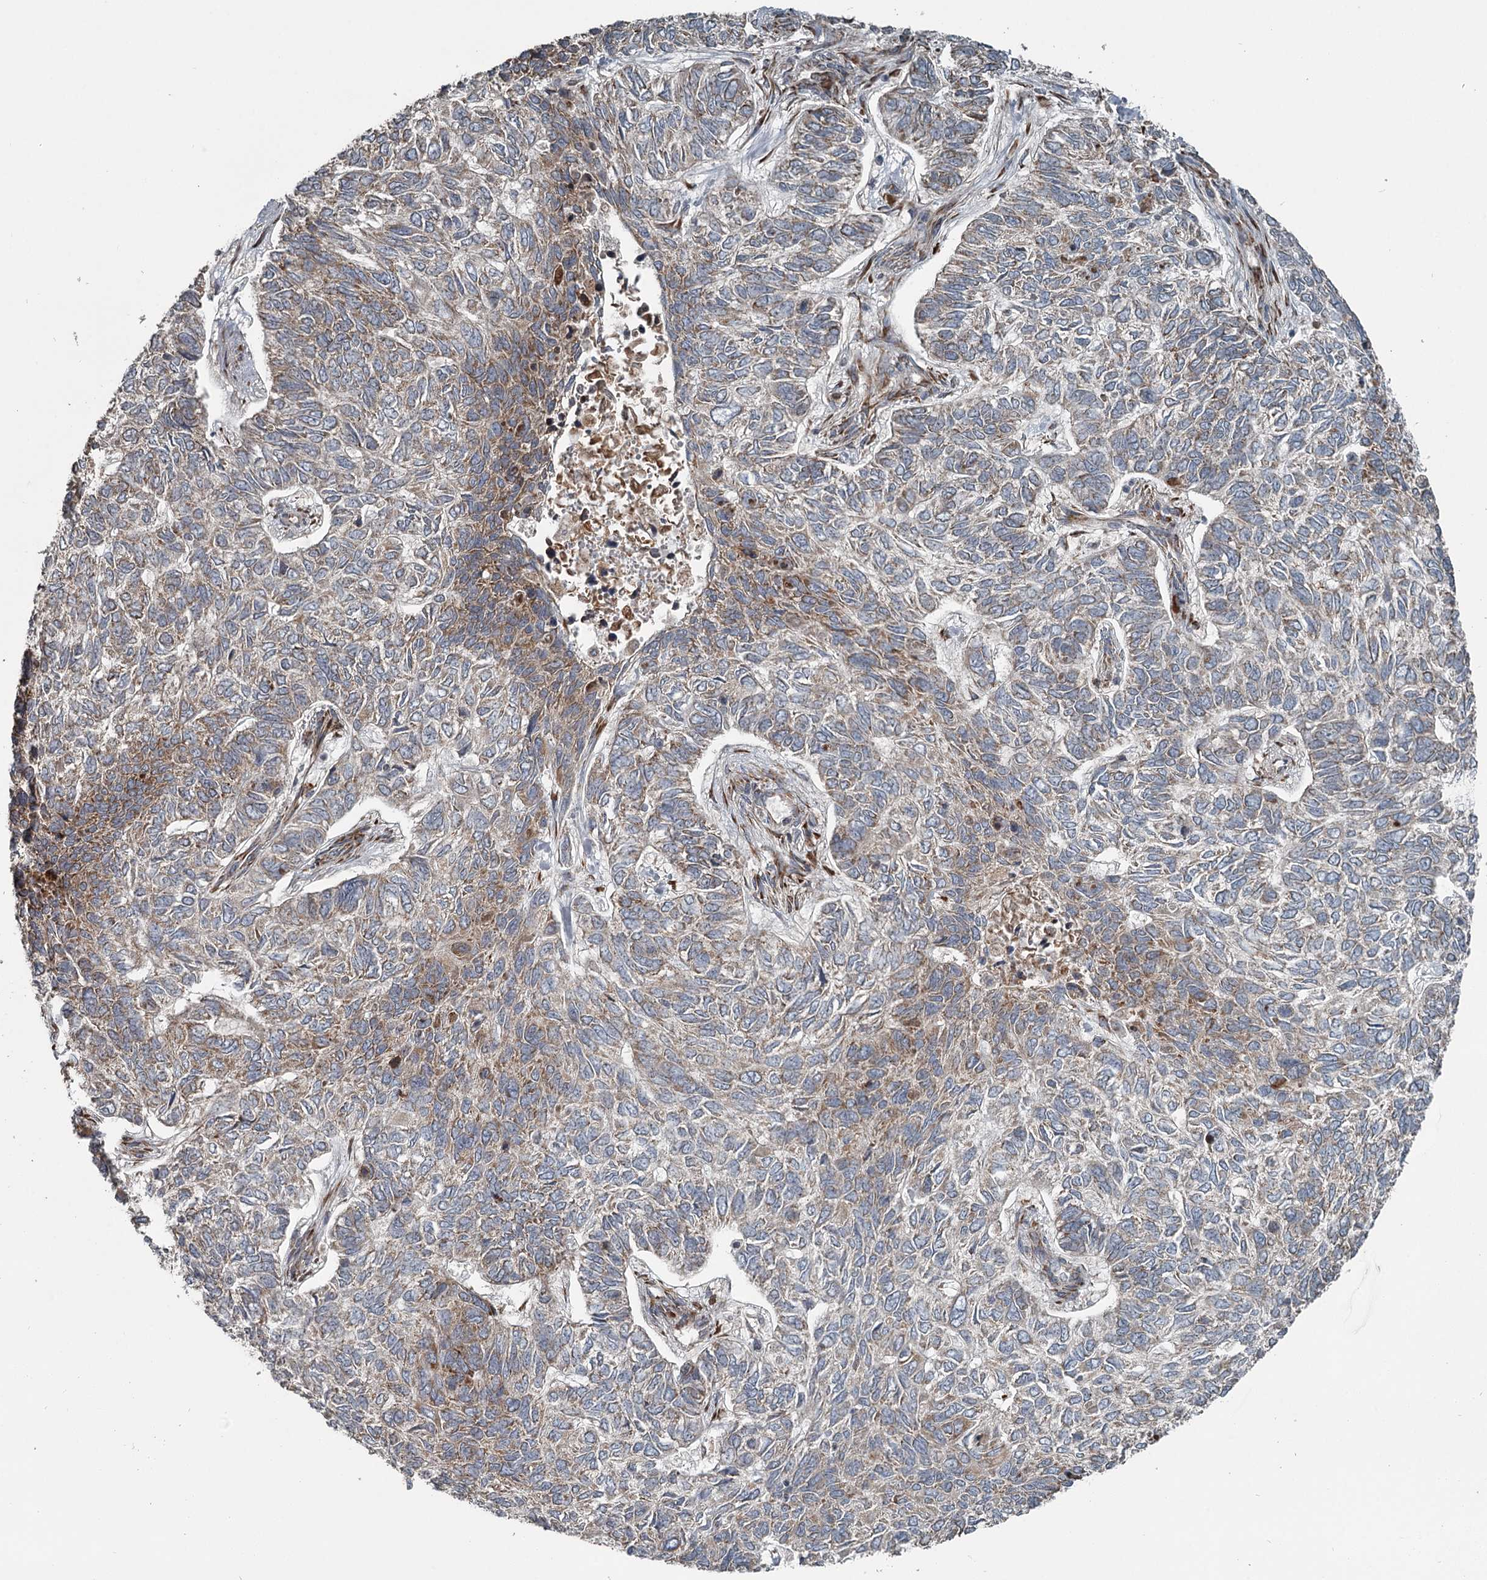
{"staining": {"intensity": "weak", "quantity": "25%-75%", "location": "cytoplasmic/membranous"}, "tissue": "skin cancer", "cell_type": "Tumor cells", "image_type": "cancer", "snomed": [{"axis": "morphology", "description": "Basal cell carcinoma"}, {"axis": "topography", "description": "Skin"}], "caption": "An image showing weak cytoplasmic/membranous expression in about 25%-75% of tumor cells in basal cell carcinoma (skin), as visualized by brown immunohistochemical staining.", "gene": "RASSF8", "patient": {"sex": "female", "age": 65}}